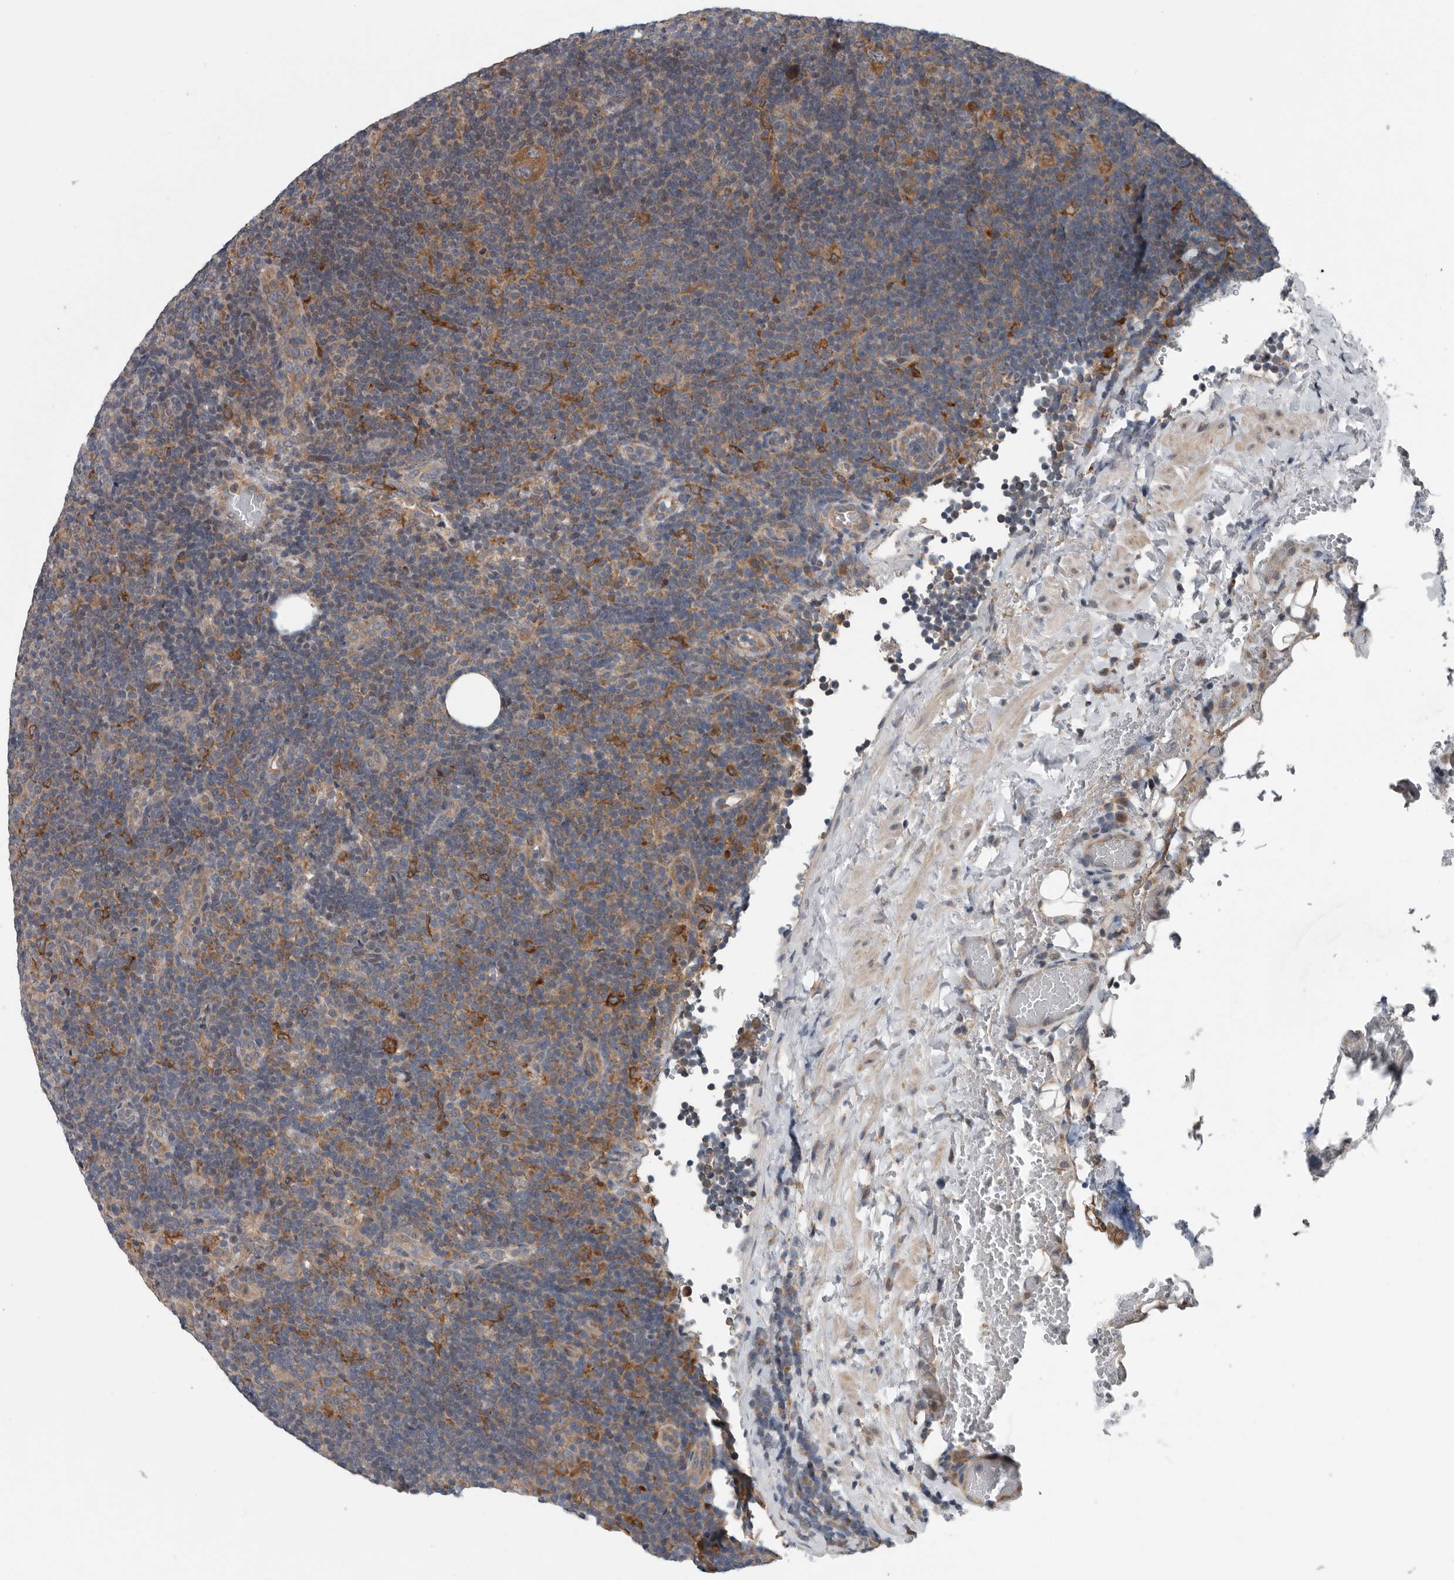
{"staining": {"intensity": "moderate", "quantity": ">75%", "location": "cytoplasmic/membranous"}, "tissue": "lymphoma", "cell_type": "Tumor cells", "image_type": "cancer", "snomed": [{"axis": "morphology", "description": "Hodgkin's disease, NOS"}, {"axis": "topography", "description": "Lymph node"}], "caption": "Moderate cytoplasmic/membranous staining is seen in approximately >75% of tumor cells in Hodgkin's disease. Immunohistochemistry (ihc) stains the protein in brown and the nuclei are stained blue.", "gene": "TMEM199", "patient": {"sex": "female", "age": 57}}